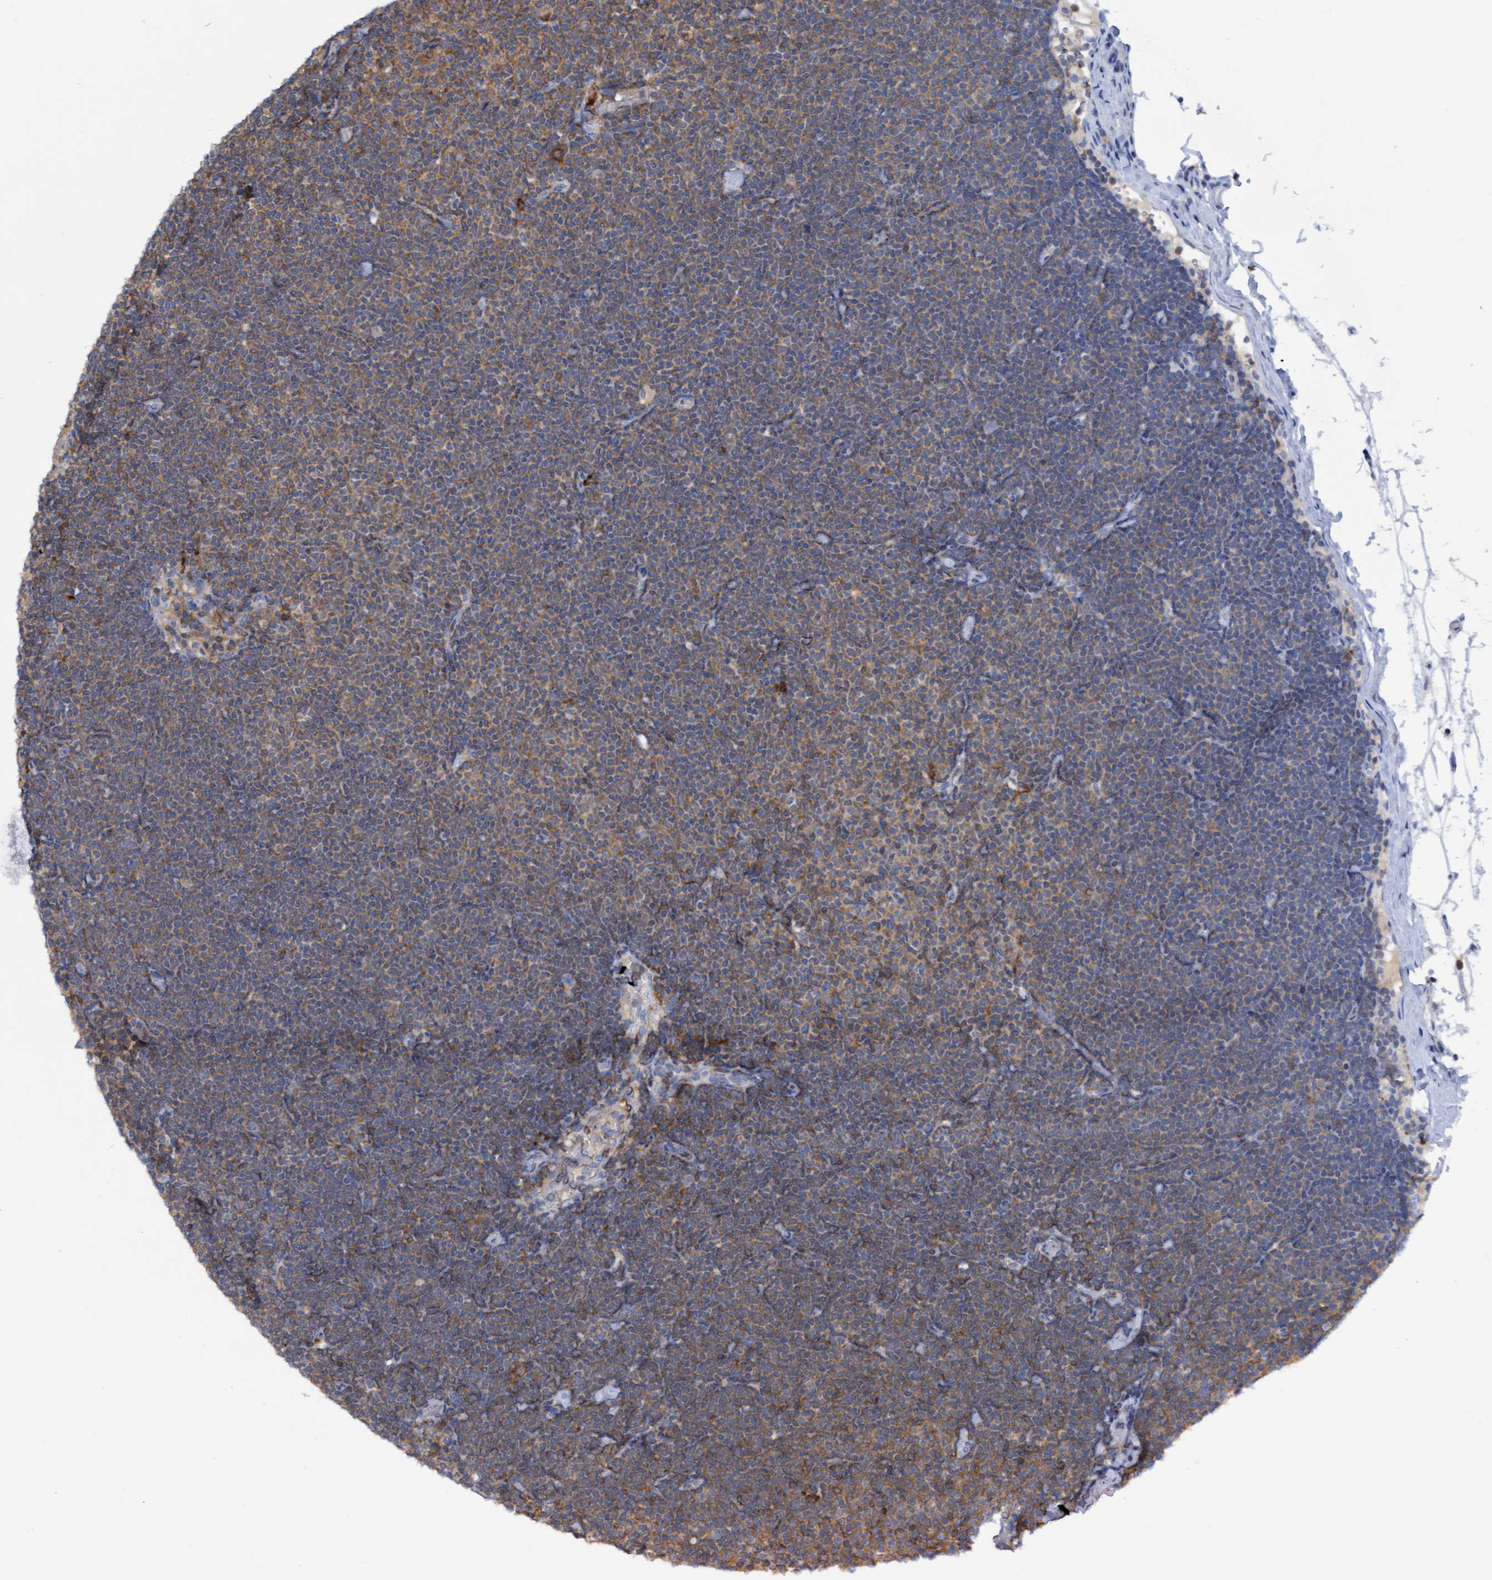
{"staining": {"intensity": "moderate", "quantity": "25%-75%", "location": "cytoplasmic/membranous"}, "tissue": "lymphoma", "cell_type": "Tumor cells", "image_type": "cancer", "snomed": [{"axis": "morphology", "description": "Malignant lymphoma, non-Hodgkin's type, Low grade"}, {"axis": "topography", "description": "Lymph node"}], "caption": "Tumor cells reveal moderate cytoplasmic/membranous positivity in about 25%-75% of cells in lymphoma.", "gene": "FNBP1", "patient": {"sex": "female", "age": 53}}